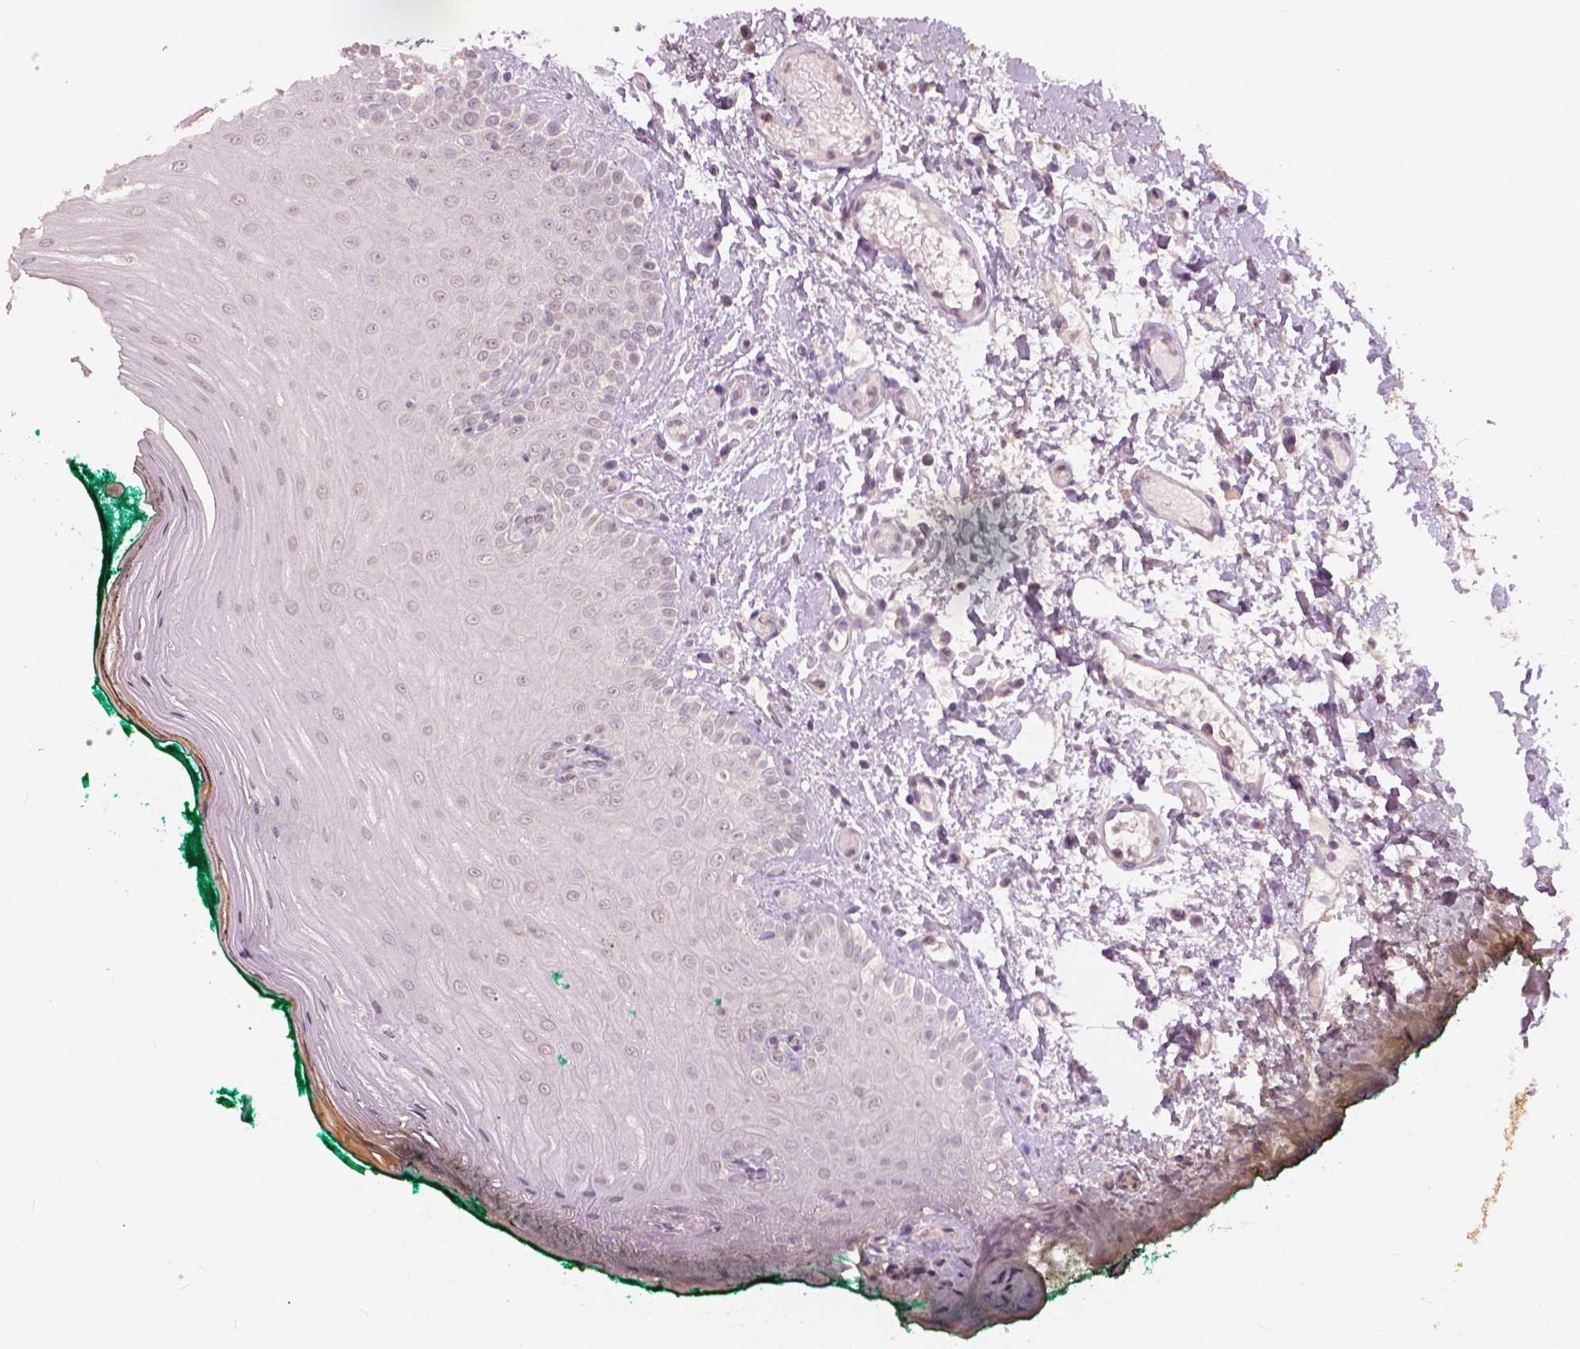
{"staining": {"intensity": "weak", "quantity": "25%-75%", "location": "nuclear"}, "tissue": "oral mucosa", "cell_type": "Squamous epithelial cells", "image_type": "normal", "snomed": [{"axis": "morphology", "description": "Normal tissue, NOS"}, {"axis": "topography", "description": "Oral tissue"}], "caption": "An immunohistochemistry (IHC) photomicrograph of benign tissue is shown. Protein staining in brown labels weak nuclear positivity in oral mucosa within squamous epithelial cells. Nuclei are stained in blue.", "gene": "NANOG", "patient": {"sex": "female", "age": 83}}